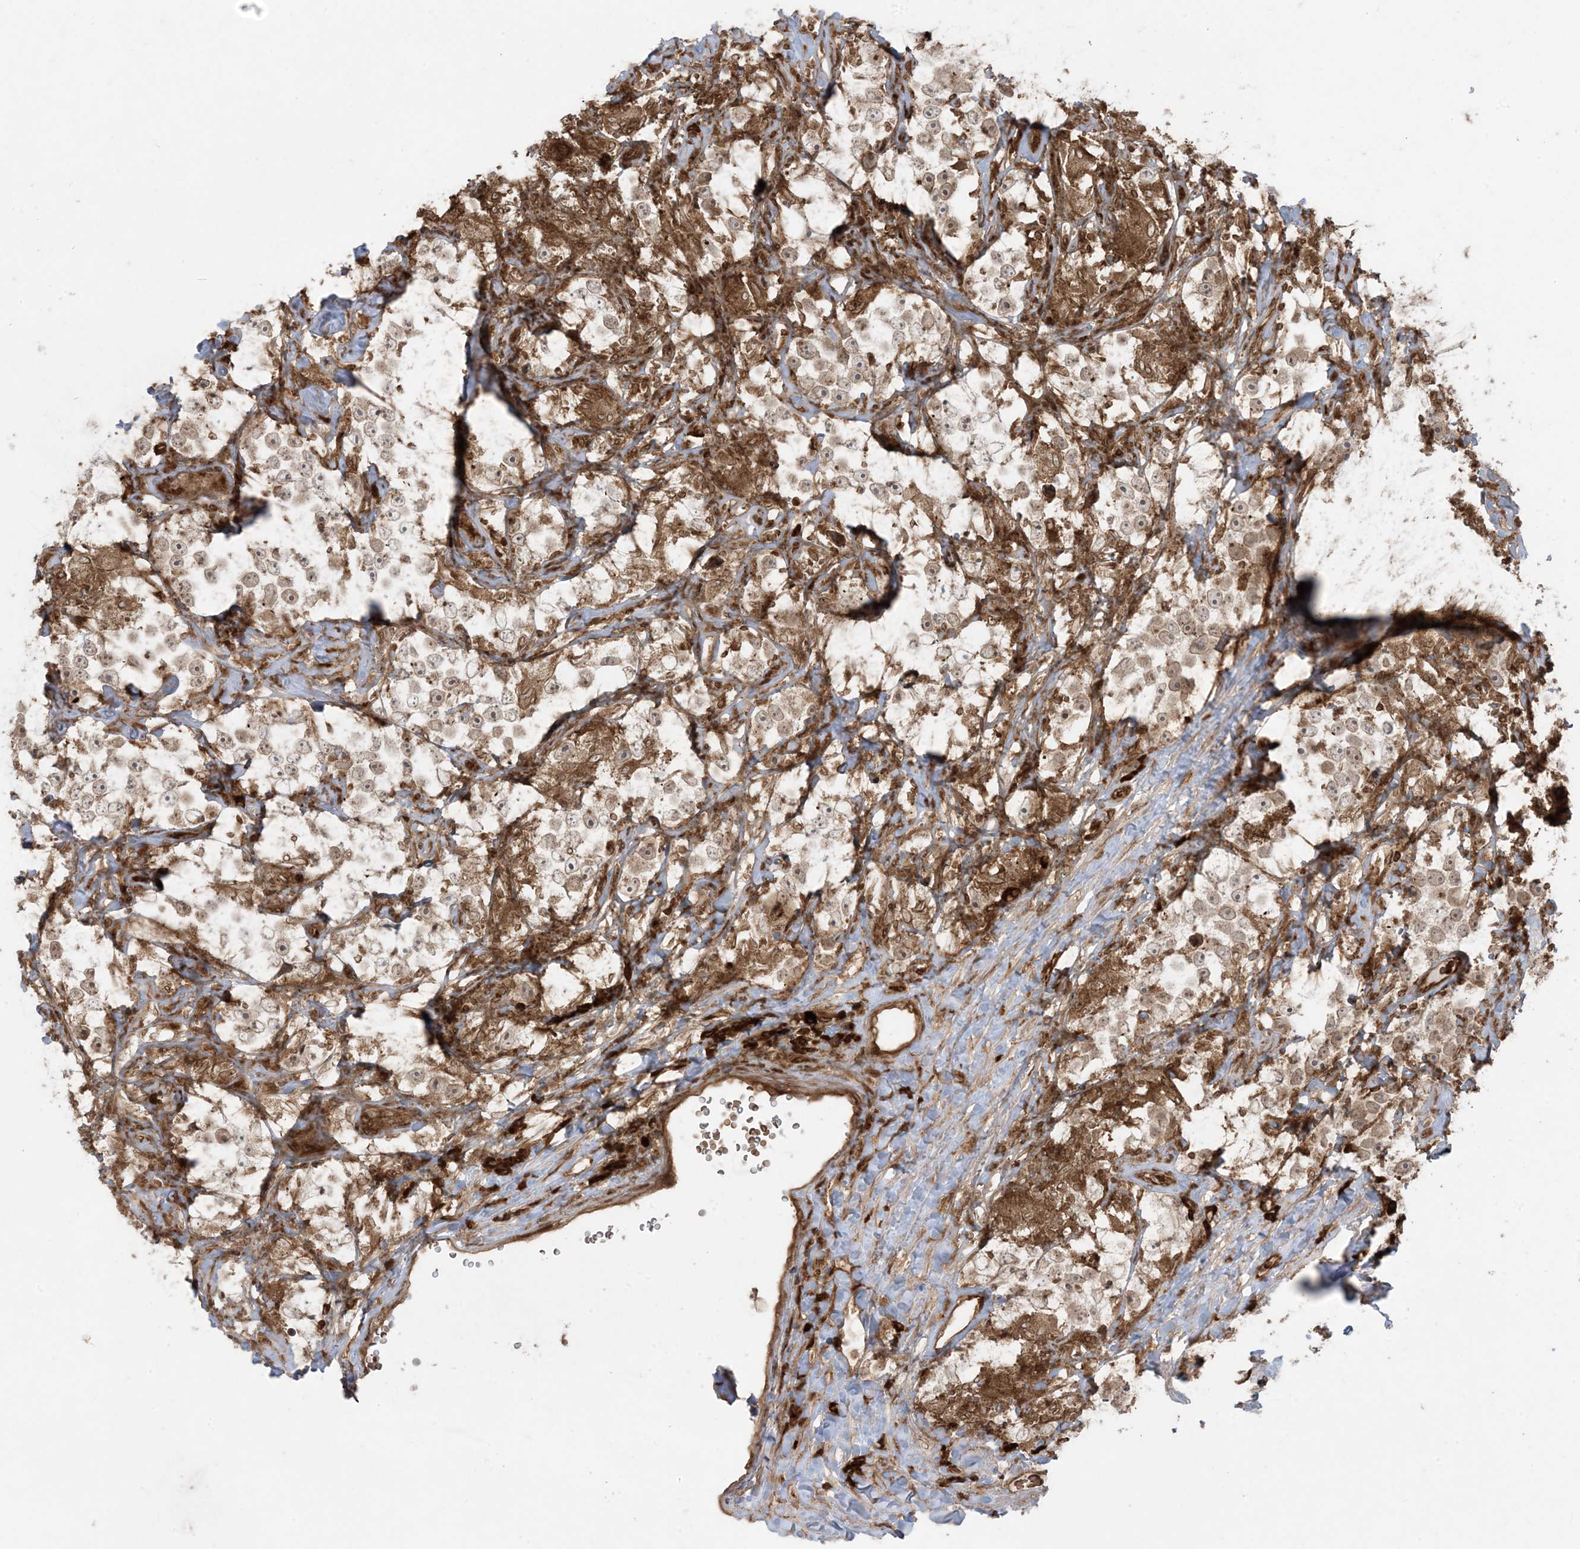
{"staining": {"intensity": "weak", "quantity": ">75%", "location": "cytoplasmic/membranous"}, "tissue": "testis cancer", "cell_type": "Tumor cells", "image_type": "cancer", "snomed": [{"axis": "morphology", "description": "Seminoma, NOS"}, {"axis": "topography", "description": "Testis"}], "caption": "Tumor cells reveal low levels of weak cytoplasmic/membranous positivity in about >75% of cells in seminoma (testis).", "gene": "DDX19B", "patient": {"sex": "male", "age": 49}}